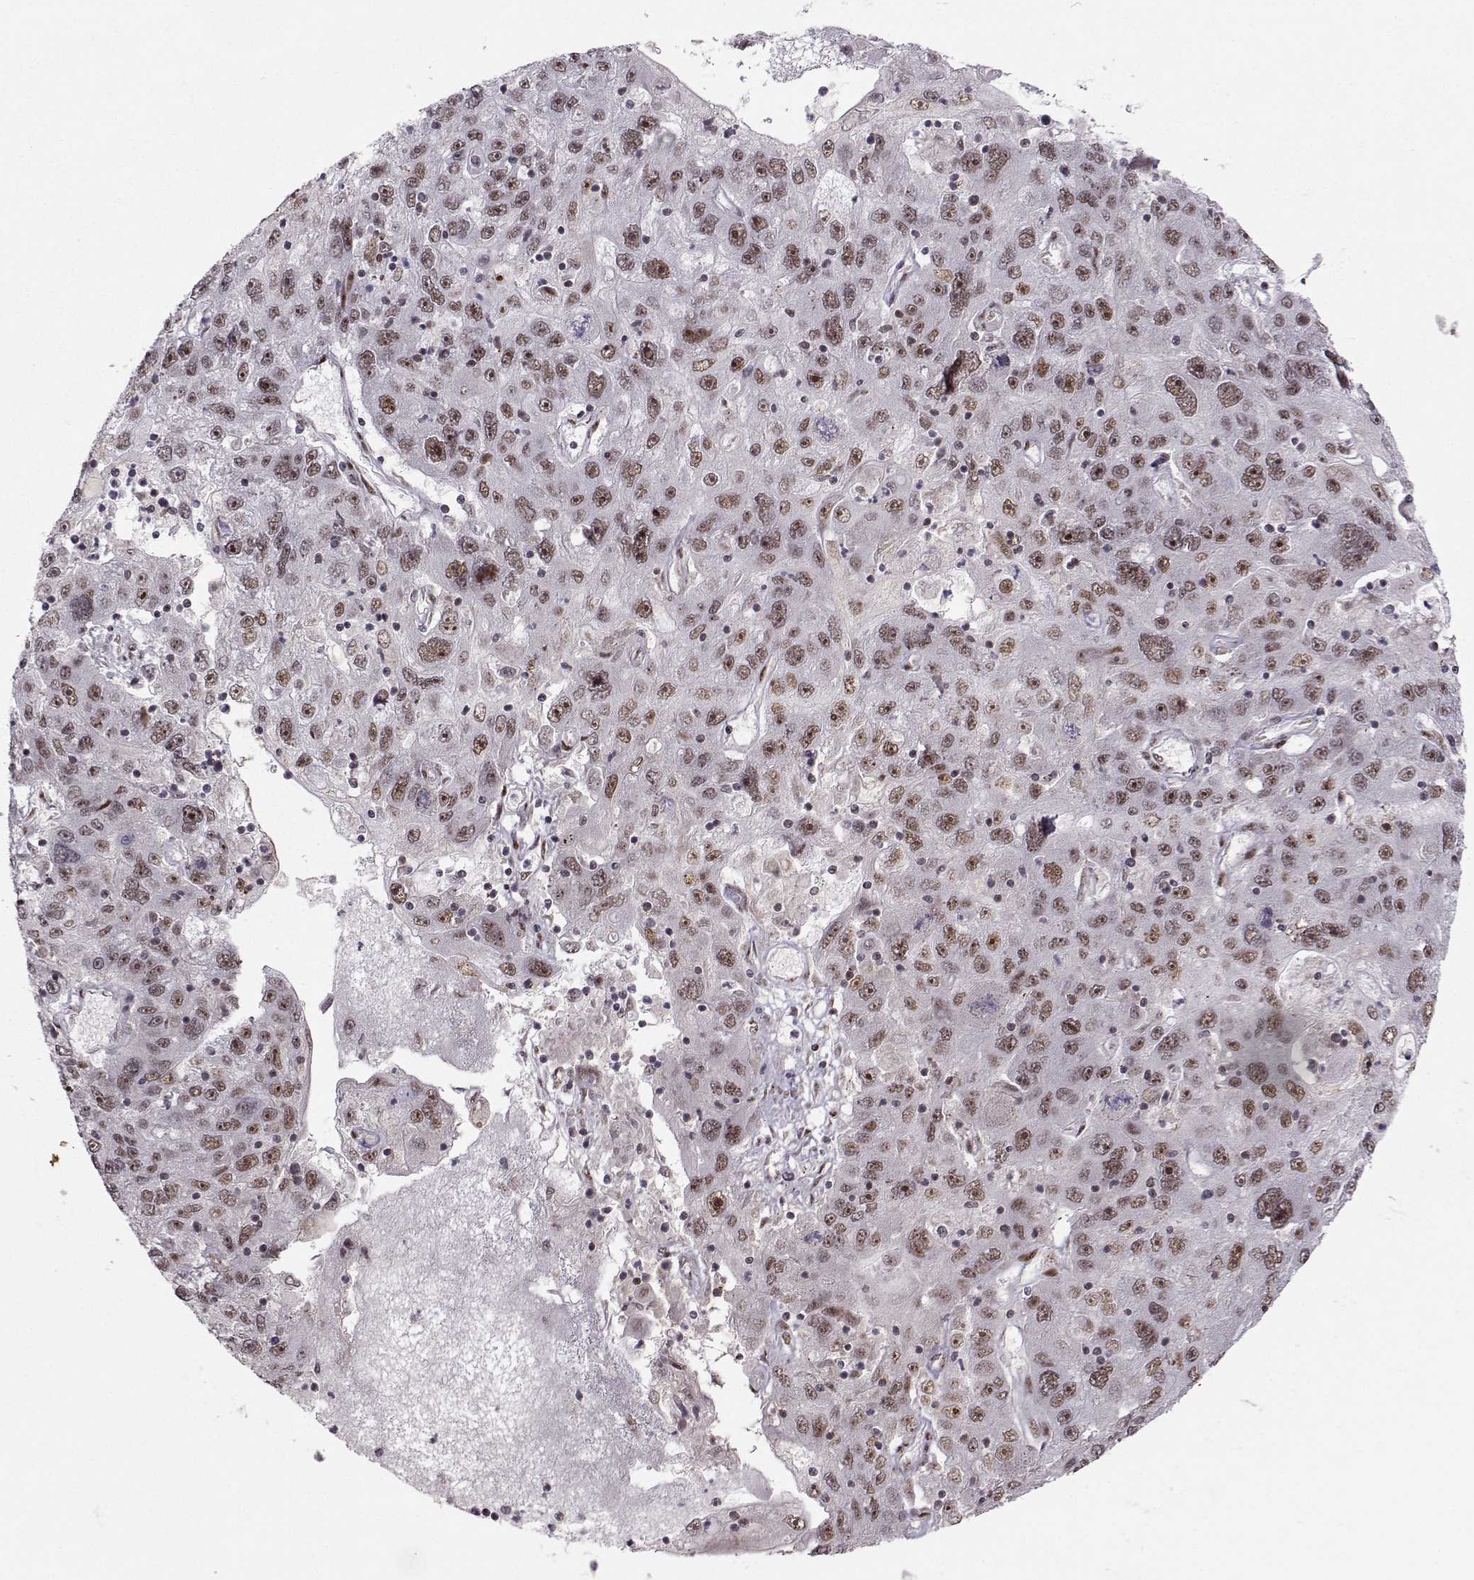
{"staining": {"intensity": "moderate", "quantity": "25%-75%", "location": "nuclear"}, "tissue": "stomach cancer", "cell_type": "Tumor cells", "image_type": "cancer", "snomed": [{"axis": "morphology", "description": "Adenocarcinoma, NOS"}, {"axis": "topography", "description": "Stomach"}], "caption": "High-power microscopy captured an IHC photomicrograph of stomach cancer, revealing moderate nuclear staining in approximately 25%-75% of tumor cells. (Brightfield microscopy of DAB IHC at high magnification).", "gene": "SNAPC2", "patient": {"sex": "male", "age": 56}}